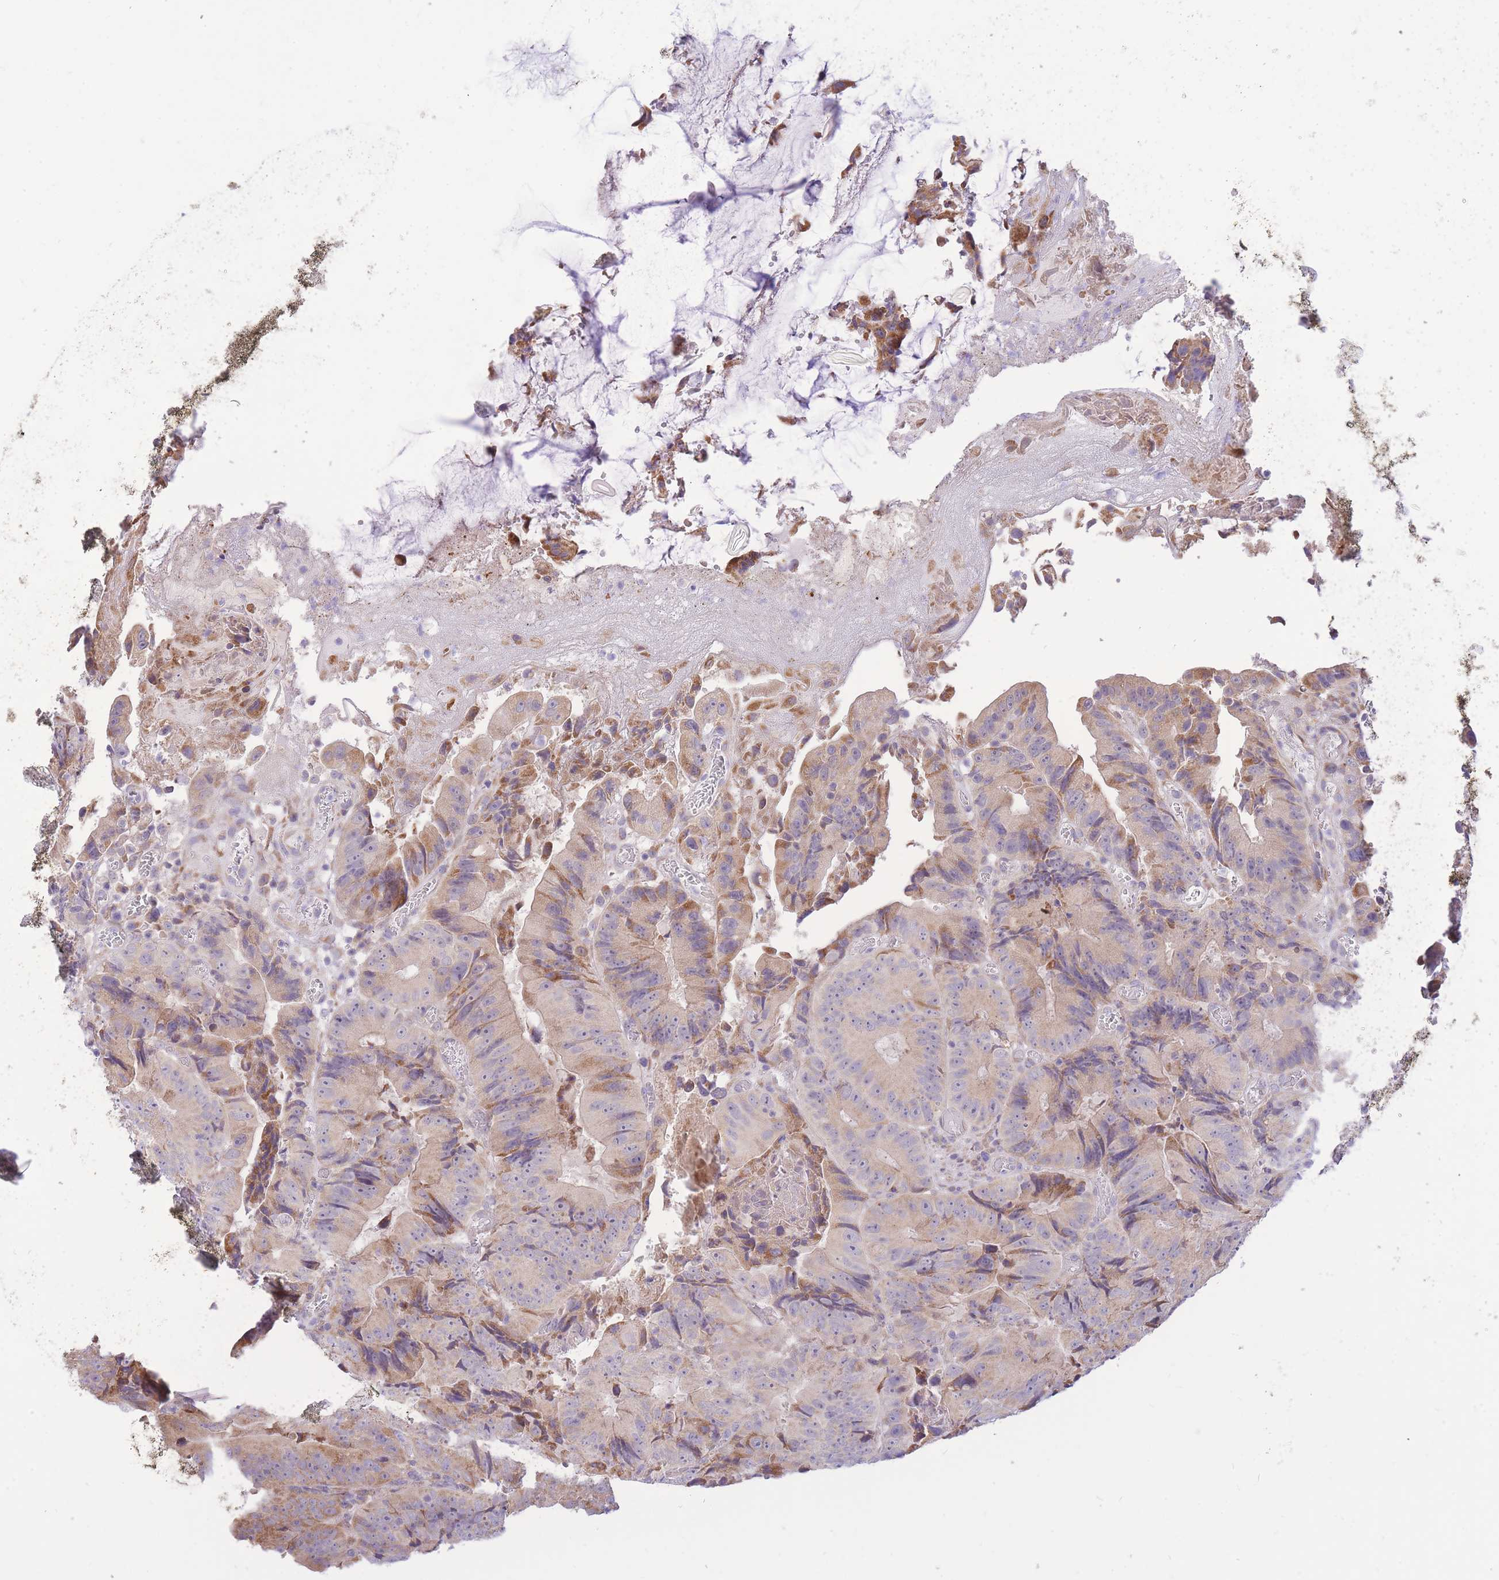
{"staining": {"intensity": "moderate", "quantity": "25%-75%", "location": "cytoplasmic/membranous"}, "tissue": "colorectal cancer", "cell_type": "Tumor cells", "image_type": "cancer", "snomed": [{"axis": "morphology", "description": "Adenocarcinoma, NOS"}, {"axis": "topography", "description": "Colon"}], "caption": "Protein expression analysis of human colorectal cancer reveals moderate cytoplasmic/membranous staining in about 25%-75% of tumor cells.", "gene": "TOPAZ1", "patient": {"sex": "female", "age": 86}}